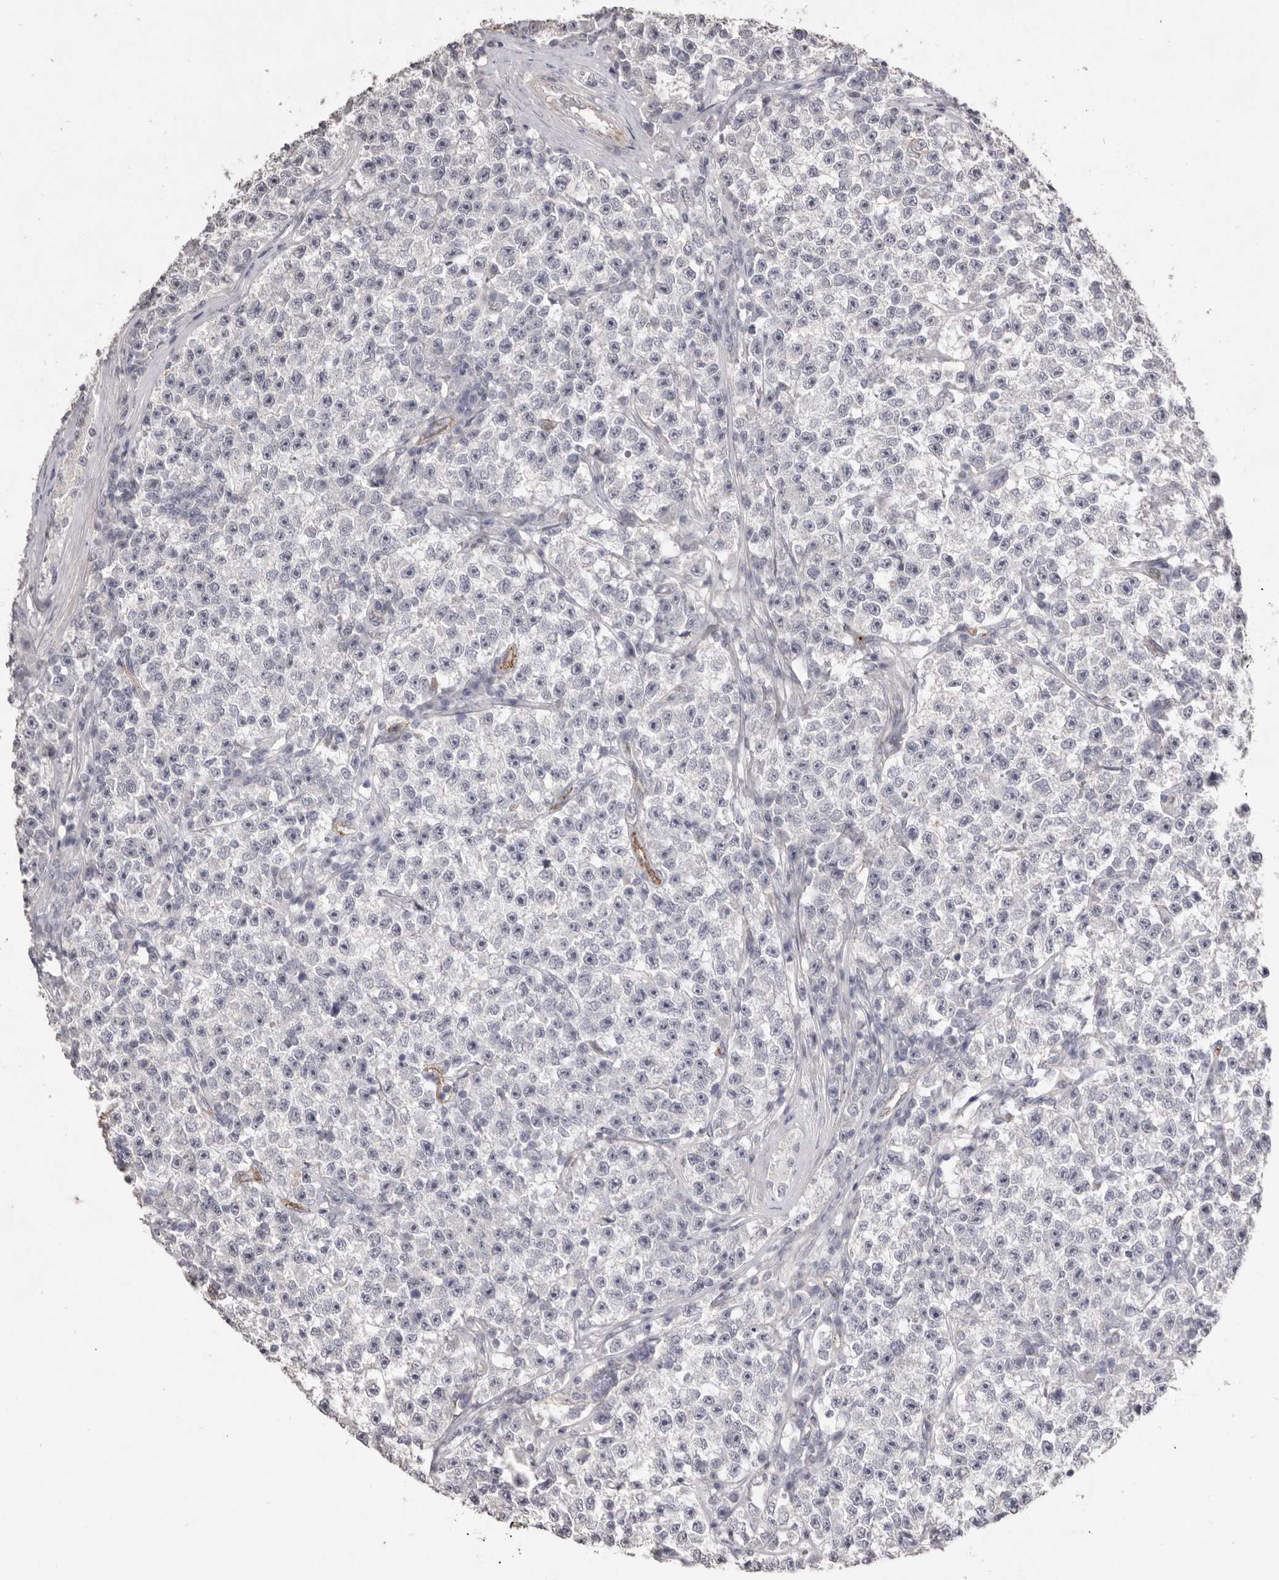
{"staining": {"intensity": "negative", "quantity": "none", "location": "none"}, "tissue": "testis cancer", "cell_type": "Tumor cells", "image_type": "cancer", "snomed": [{"axis": "morphology", "description": "Seminoma, NOS"}, {"axis": "topography", "description": "Testis"}], "caption": "Immunohistochemical staining of testis cancer reveals no significant positivity in tumor cells.", "gene": "ZYG11B", "patient": {"sex": "male", "age": 22}}